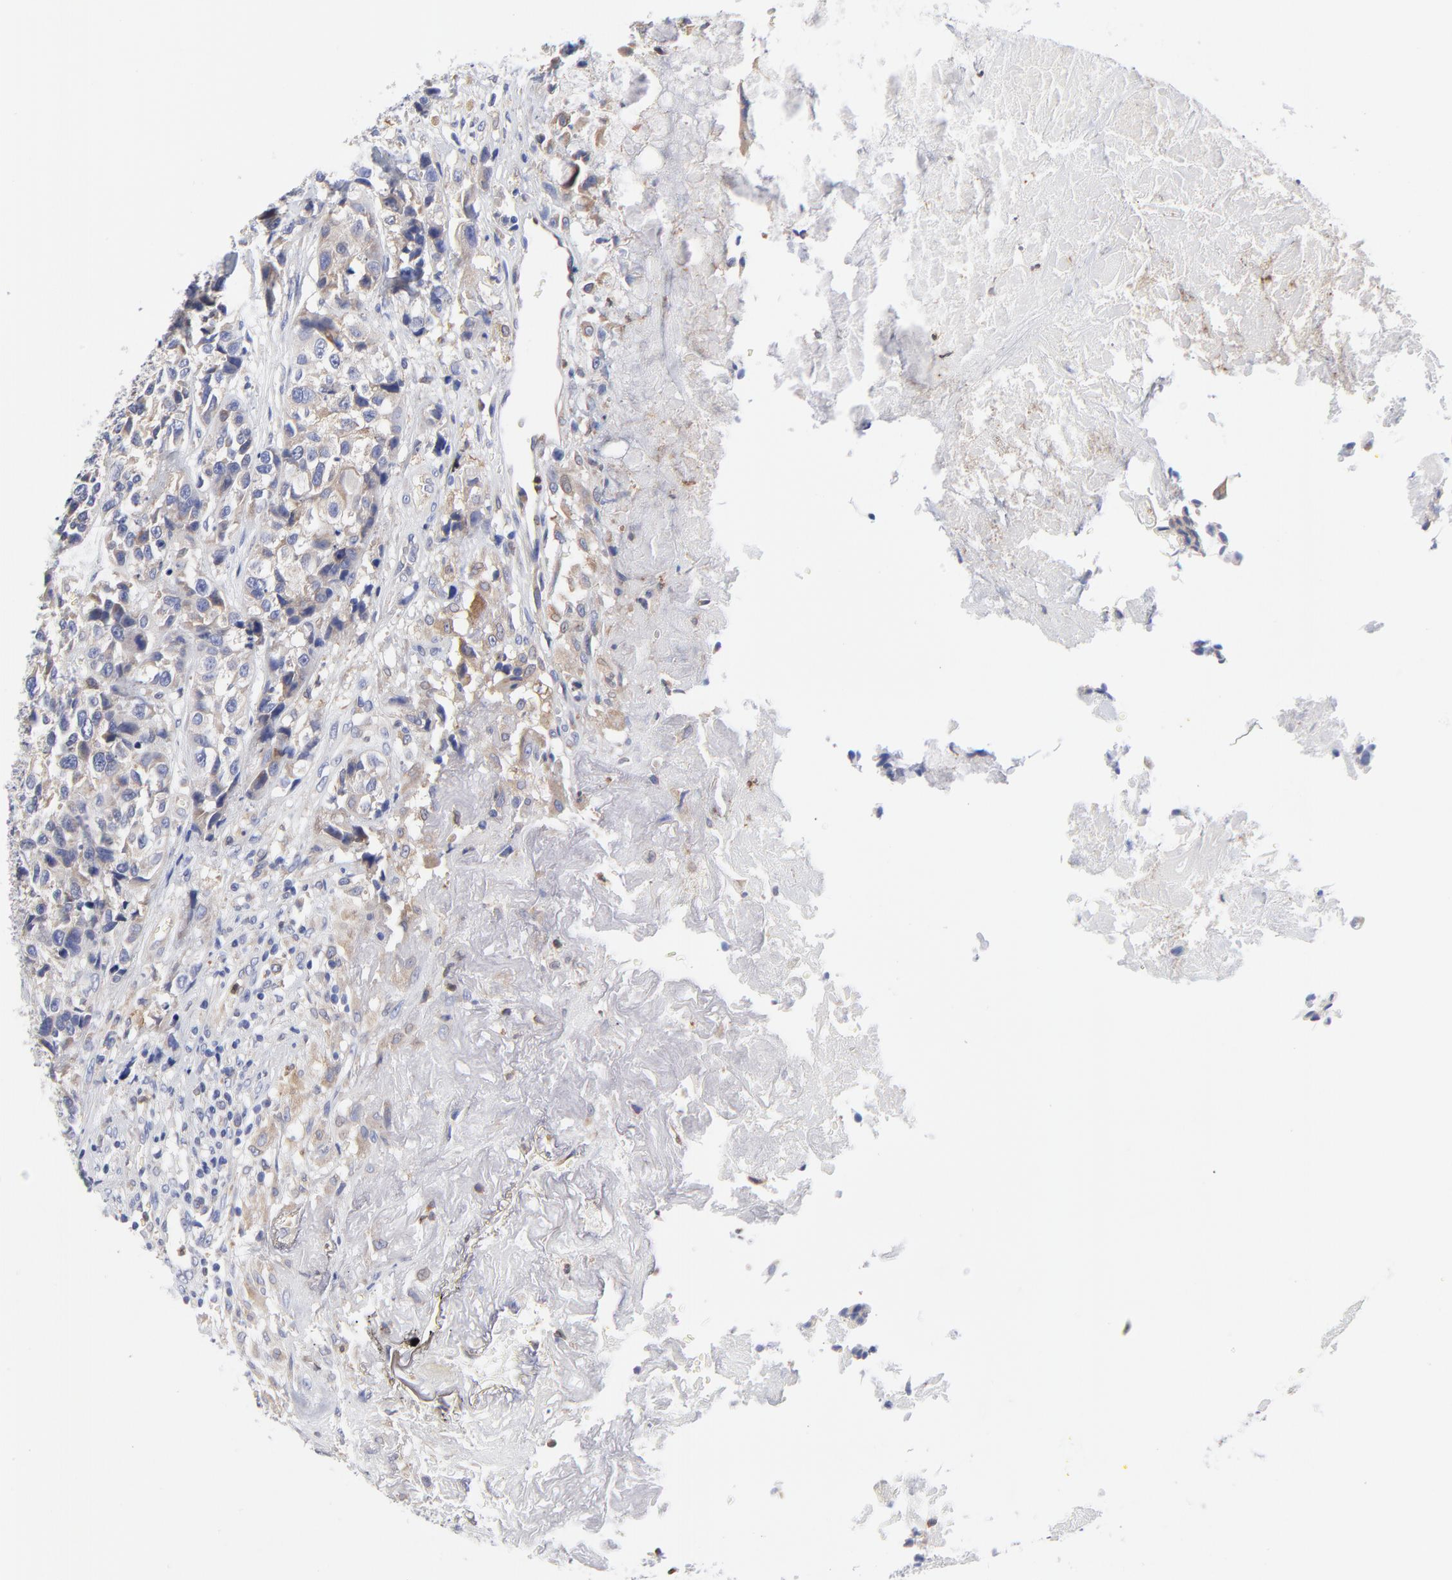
{"staining": {"intensity": "weak", "quantity": "<25%", "location": "cytoplasmic/membranous"}, "tissue": "urothelial cancer", "cell_type": "Tumor cells", "image_type": "cancer", "snomed": [{"axis": "morphology", "description": "Urothelial carcinoma, High grade"}, {"axis": "topography", "description": "Urinary bladder"}], "caption": "Tumor cells show no significant expression in urothelial cancer.", "gene": "MOSPD2", "patient": {"sex": "female", "age": 81}}